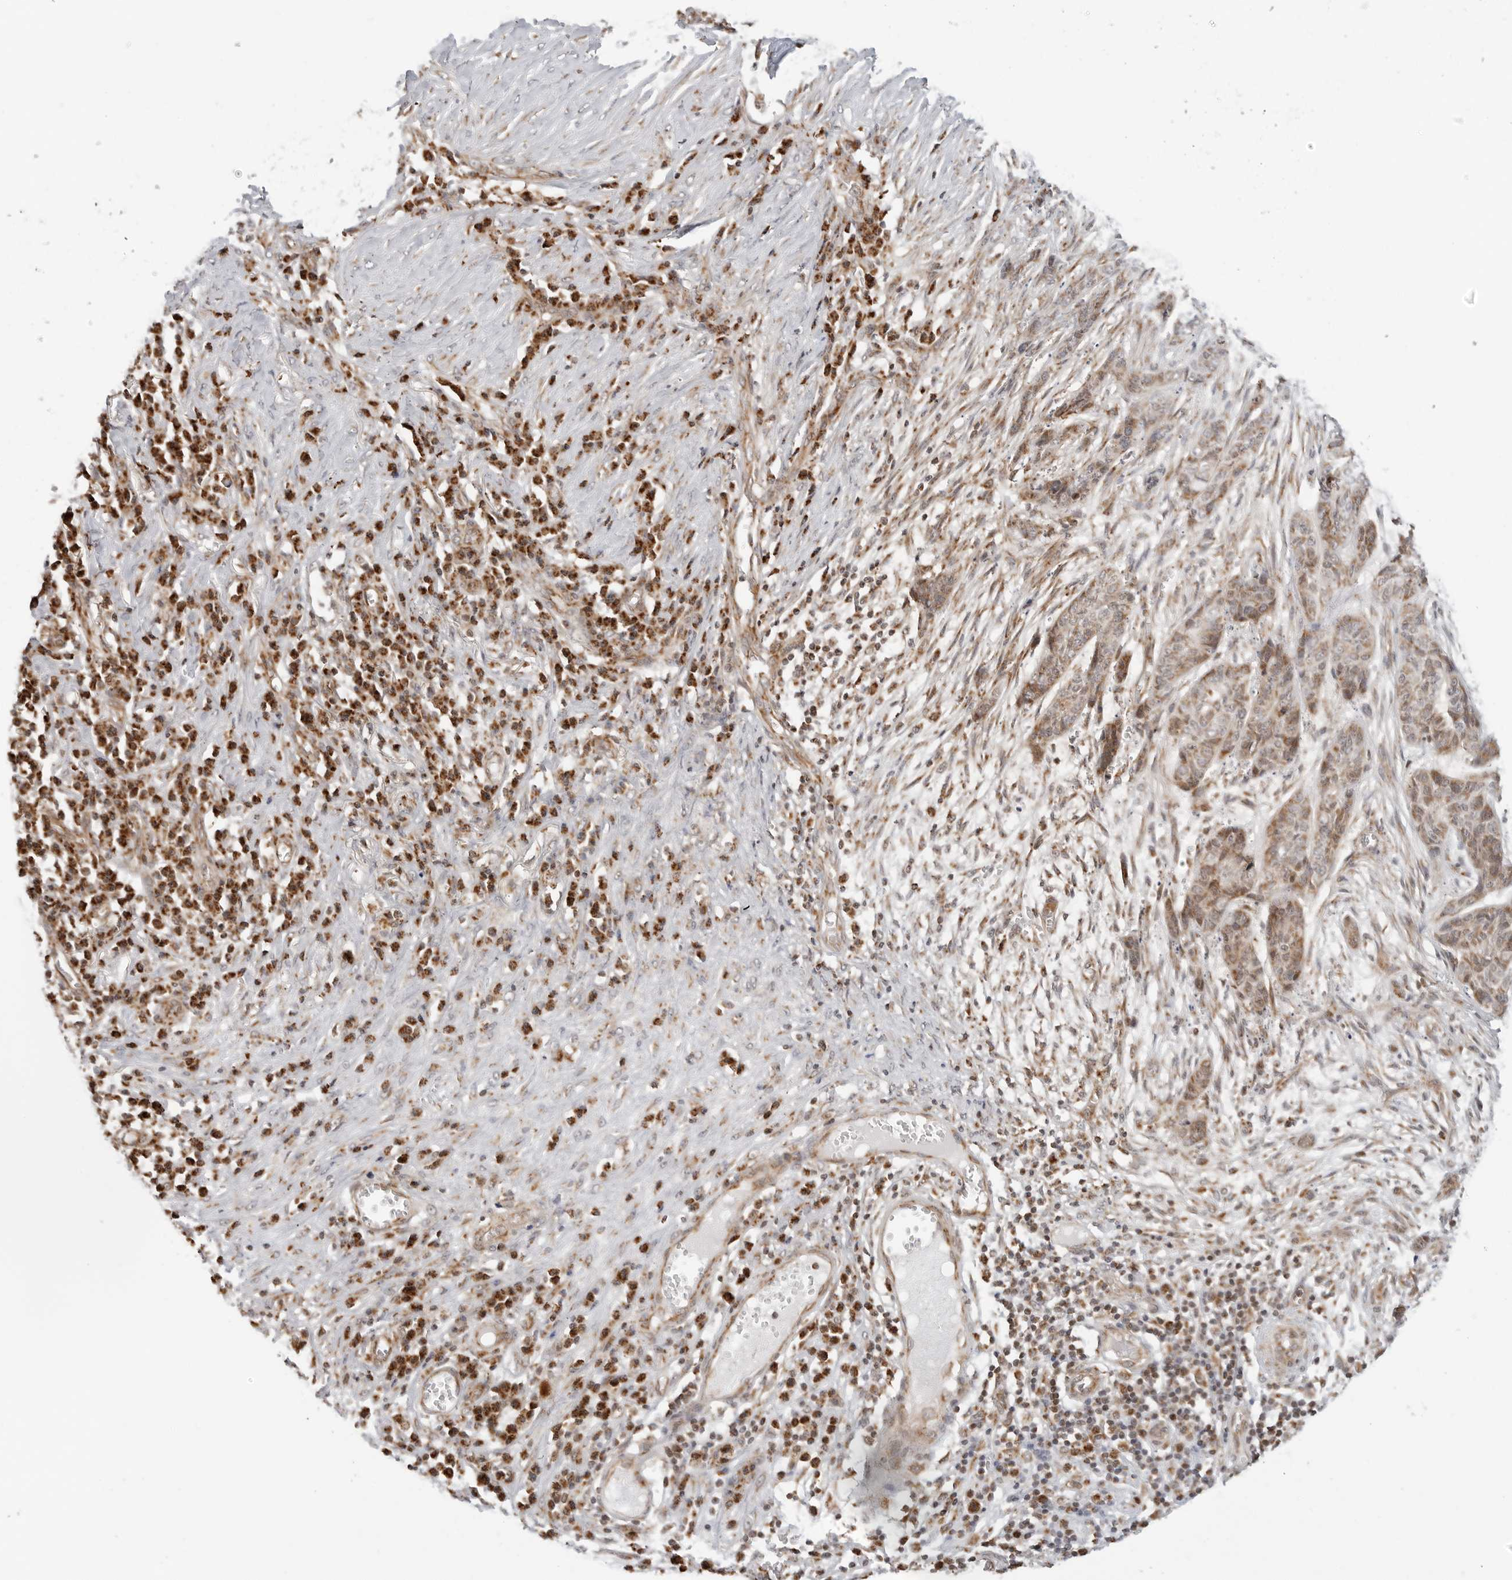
{"staining": {"intensity": "moderate", "quantity": ">75%", "location": "cytoplasmic/membranous"}, "tissue": "skin cancer", "cell_type": "Tumor cells", "image_type": "cancer", "snomed": [{"axis": "morphology", "description": "Basal cell carcinoma"}, {"axis": "topography", "description": "Skin"}], "caption": "Immunohistochemistry micrograph of neoplastic tissue: human skin basal cell carcinoma stained using IHC demonstrates medium levels of moderate protein expression localized specifically in the cytoplasmic/membranous of tumor cells, appearing as a cytoplasmic/membranous brown color.", "gene": "POLR3GL", "patient": {"sex": "female", "age": 64}}